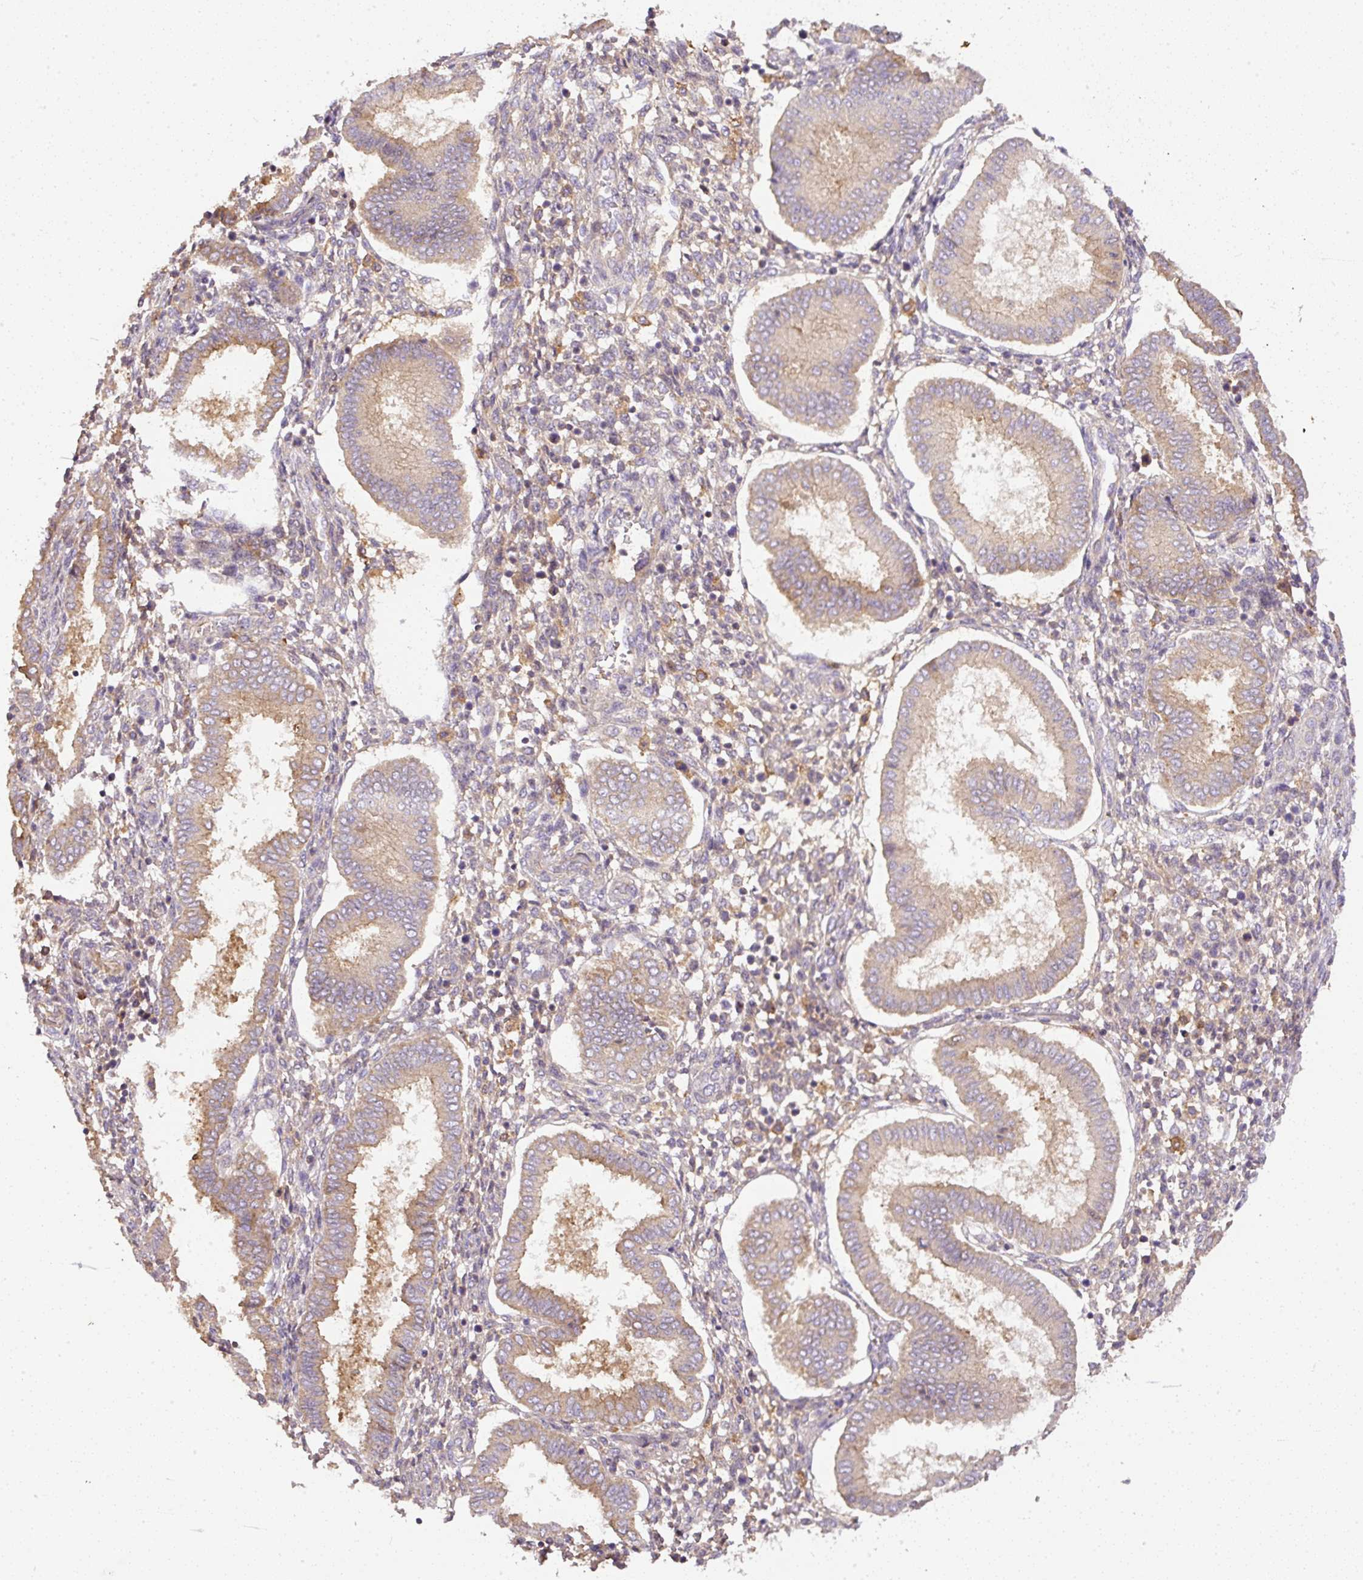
{"staining": {"intensity": "weak", "quantity": "25%-75%", "location": "cytoplasmic/membranous"}, "tissue": "endometrium", "cell_type": "Cells in endometrial stroma", "image_type": "normal", "snomed": [{"axis": "morphology", "description": "Normal tissue, NOS"}, {"axis": "topography", "description": "Endometrium"}], "caption": "Immunohistochemistry image of unremarkable endometrium stained for a protein (brown), which demonstrates low levels of weak cytoplasmic/membranous expression in approximately 25%-75% of cells in endometrial stroma.", "gene": "DAPK1", "patient": {"sex": "female", "age": 24}}